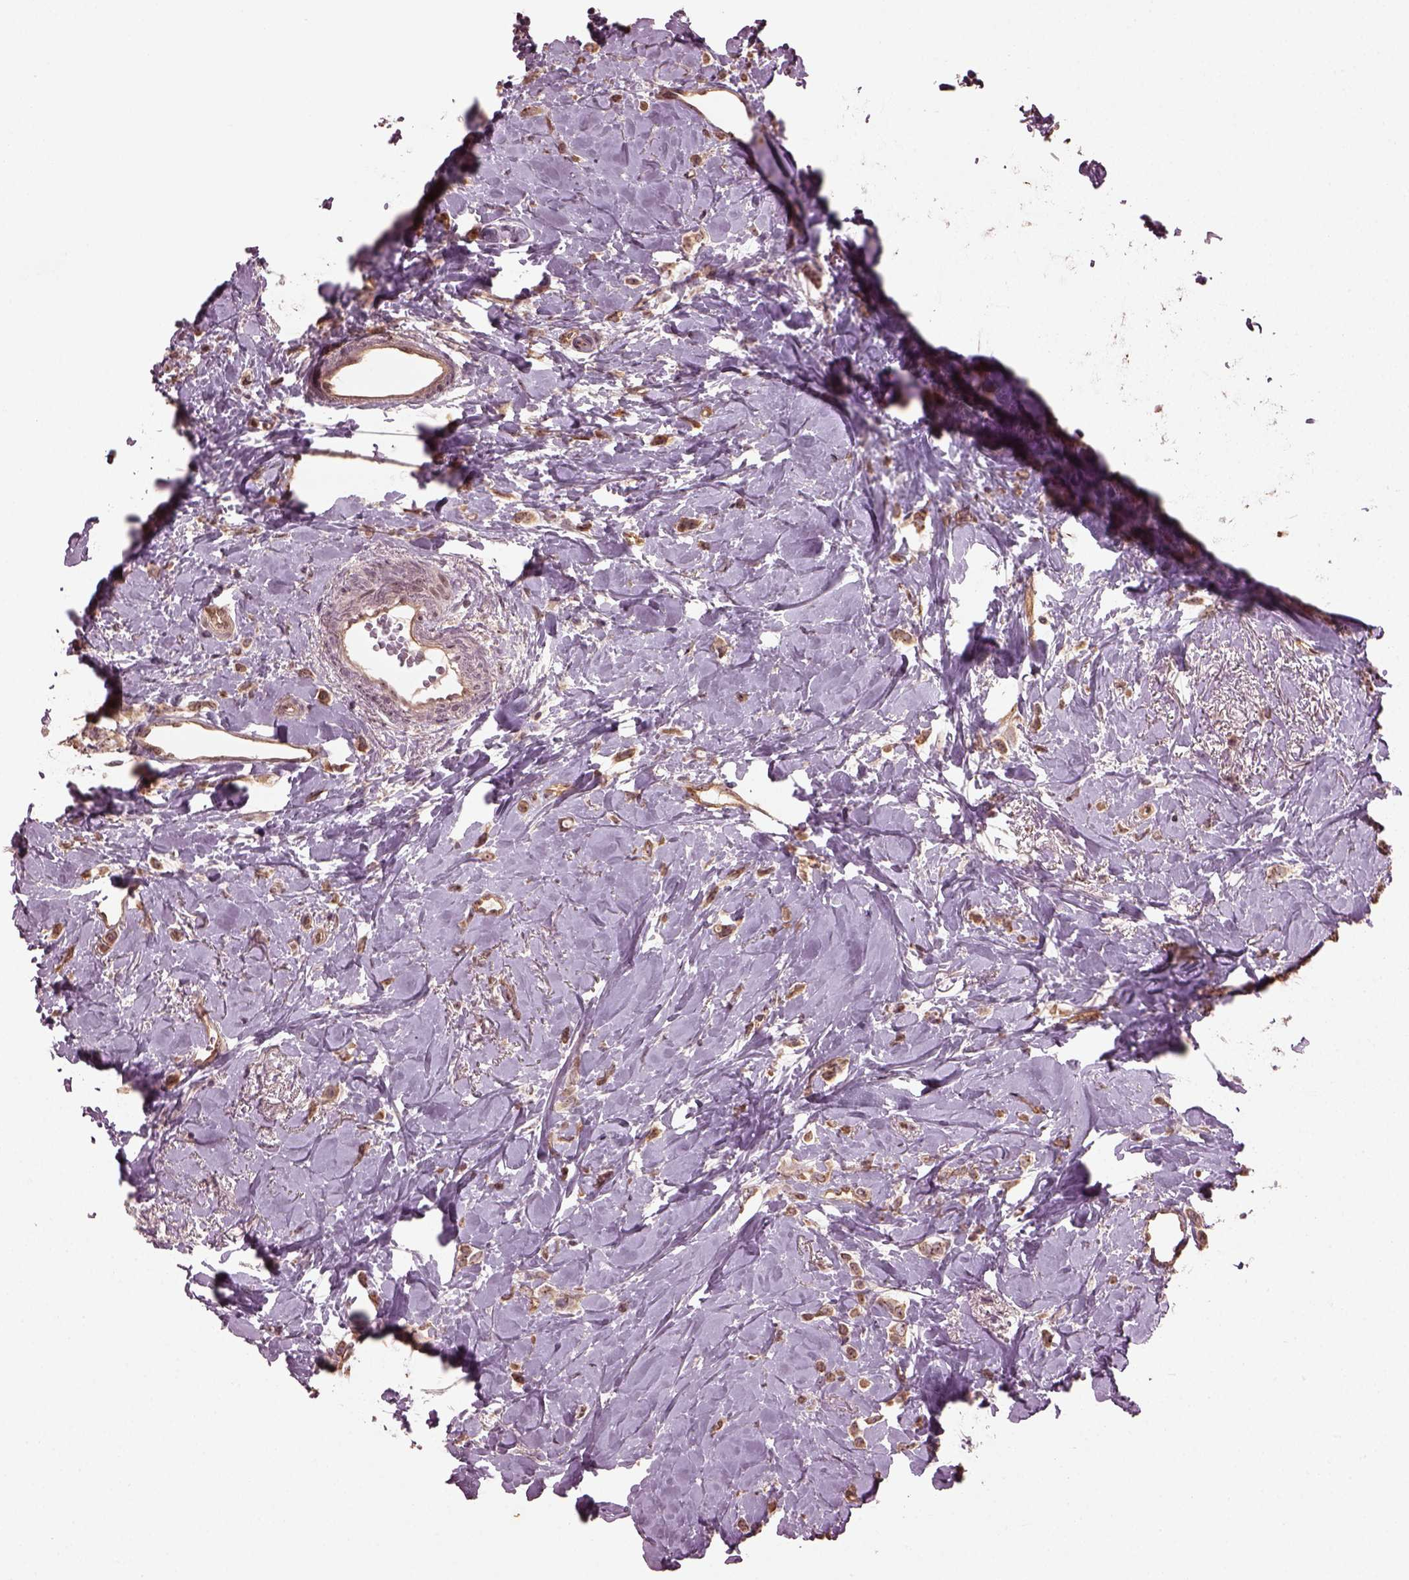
{"staining": {"intensity": "moderate", "quantity": "25%-75%", "location": "cytoplasmic/membranous,nuclear"}, "tissue": "breast cancer", "cell_type": "Tumor cells", "image_type": "cancer", "snomed": [{"axis": "morphology", "description": "Lobular carcinoma"}, {"axis": "topography", "description": "Breast"}], "caption": "Moderate cytoplasmic/membranous and nuclear protein expression is appreciated in about 25%-75% of tumor cells in breast cancer (lobular carcinoma).", "gene": "GNRH1", "patient": {"sex": "female", "age": 66}}